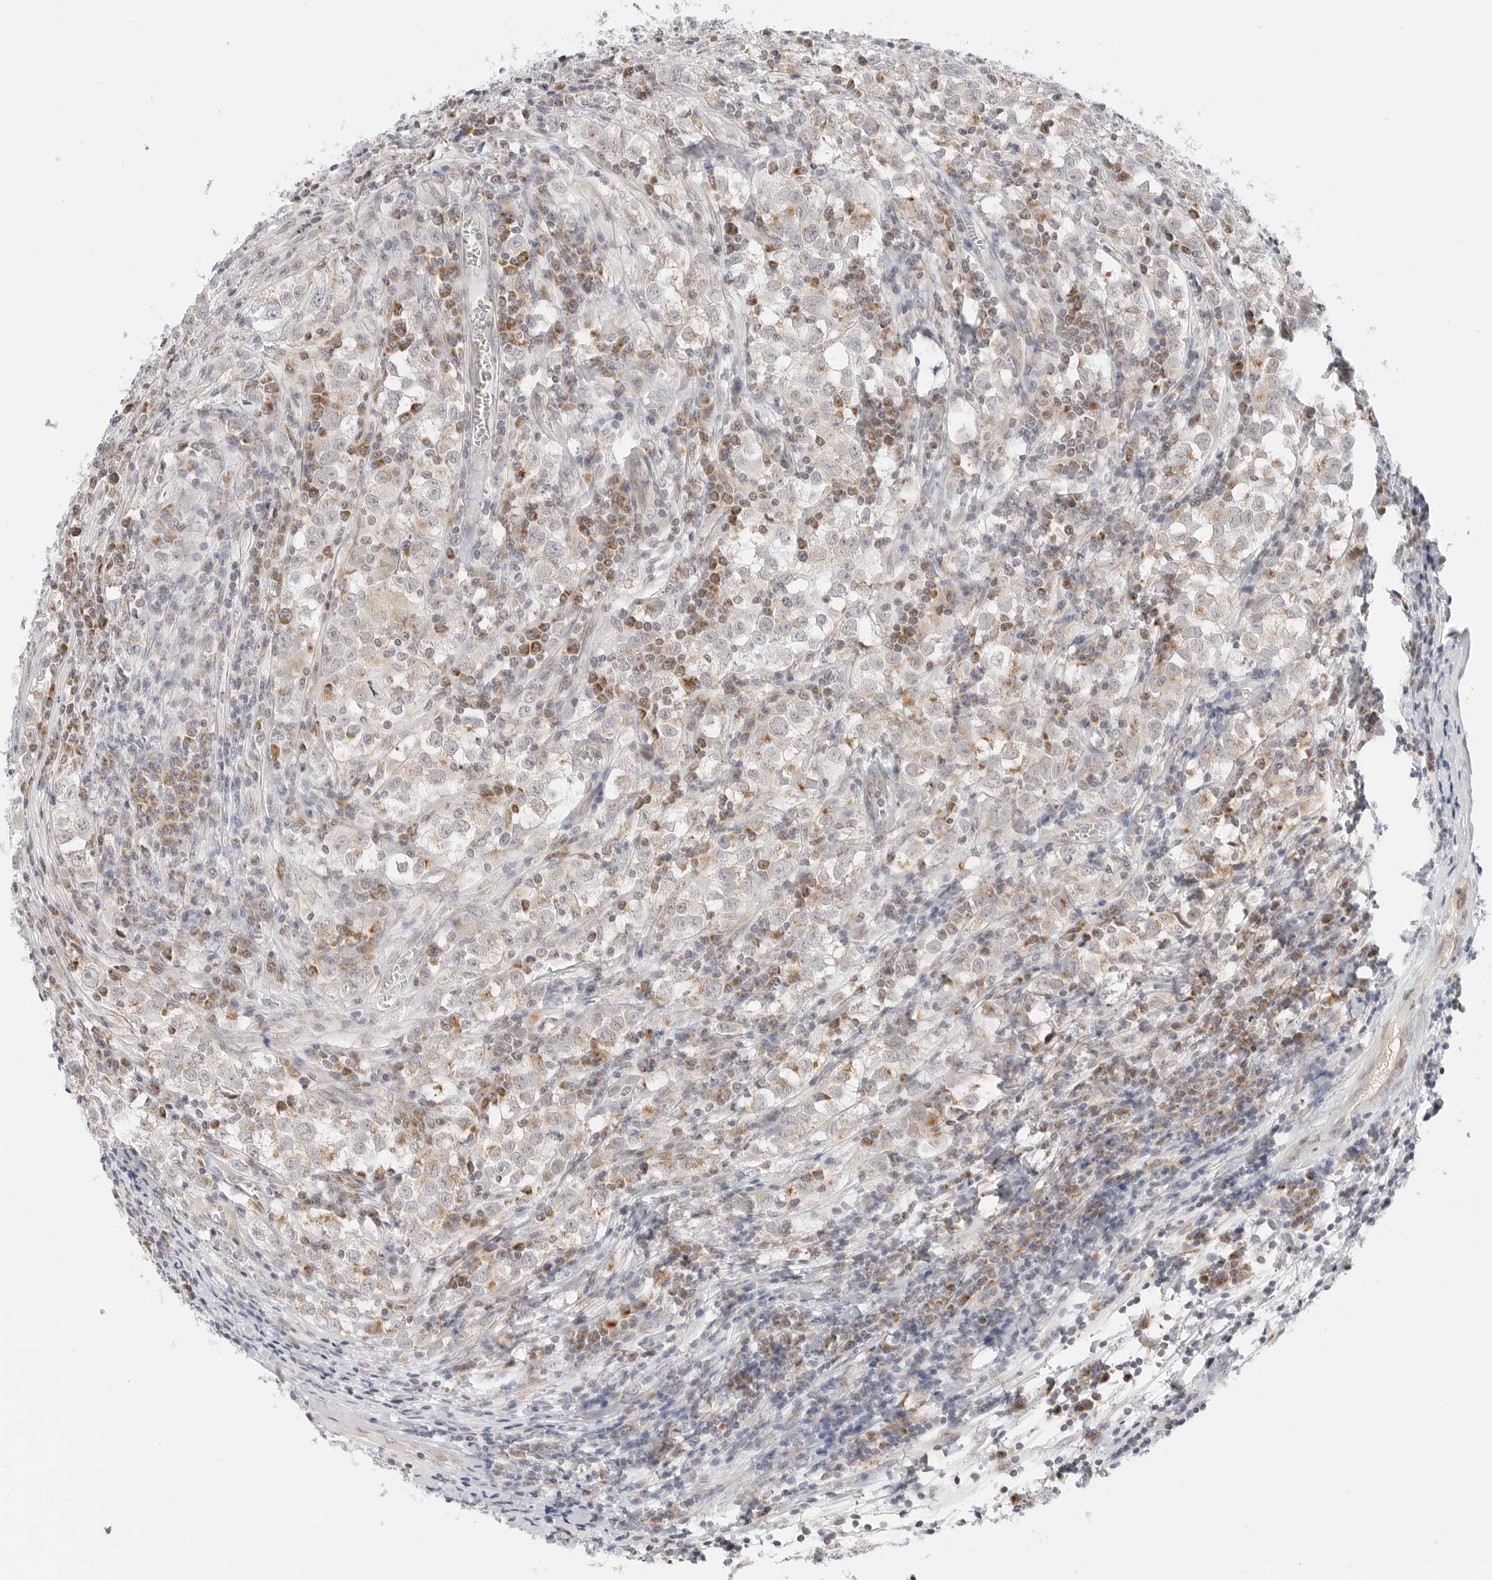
{"staining": {"intensity": "weak", "quantity": "25%-75%", "location": "cytoplasmic/membranous"}, "tissue": "testis cancer", "cell_type": "Tumor cells", "image_type": "cancer", "snomed": [{"axis": "morphology", "description": "Seminoma, NOS"}, {"axis": "morphology", "description": "Carcinoma, Embryonal, NOS"}, {"axis": "topography", "description": "Testis"}], "caption": "This image shows immunohistochemistry staining of human testis embryonal carcinoma, with low weak cytoplasmic/membranous staining in about 25%-75% of tumor cells.", "gene": "DYRK4", "patient": {"sex": "male", "age": 43}}